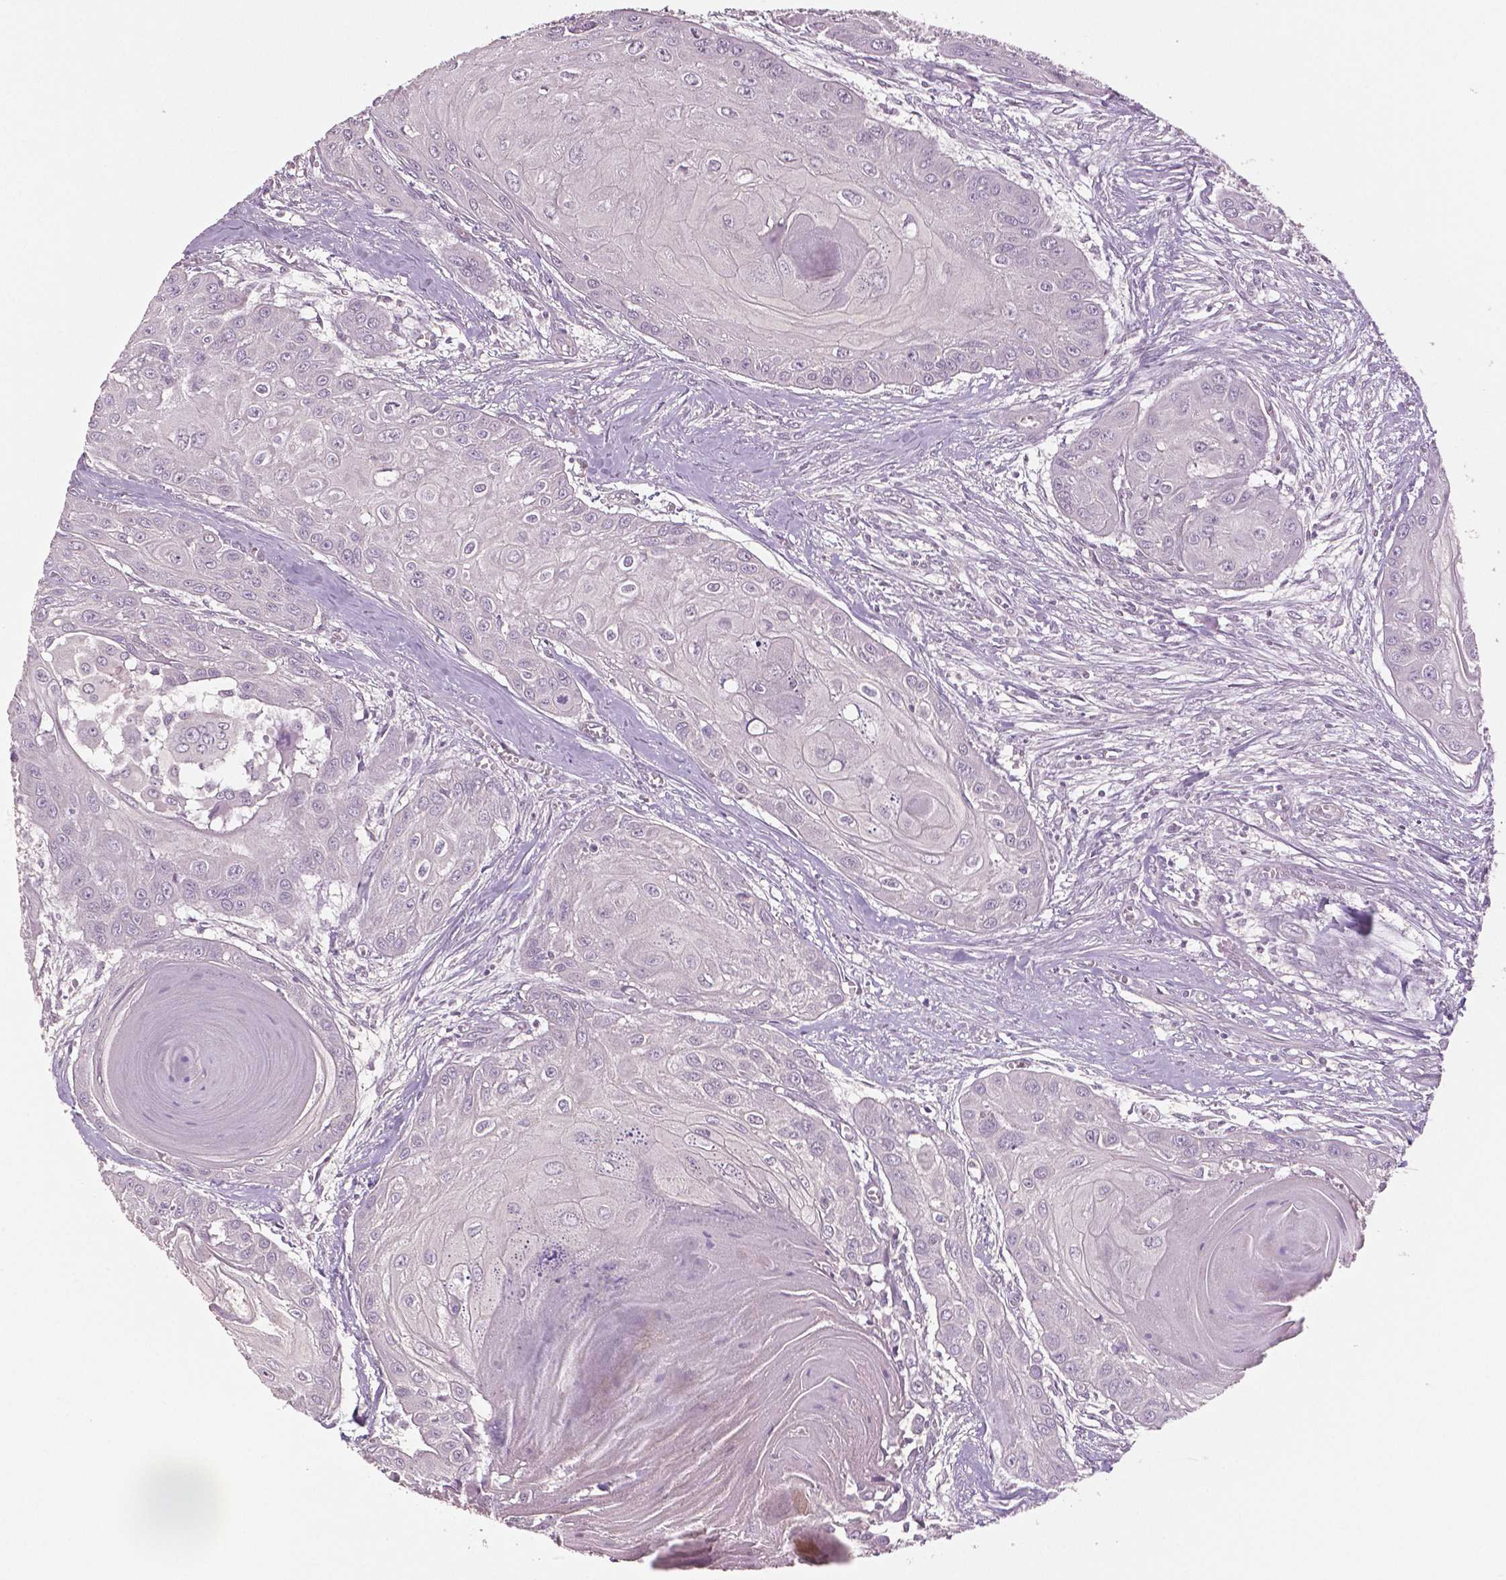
{"staining": {"intensity": "negative", "quantity": "none", "location": "none"}, "tissue": "head and neck cancer", "cell_type": "Tumor cells", "image_type": "cancer", "snomed": [{"axis": "morphology", "description": "Squamous cell carcinoma, NOS"}, {"axis": "topography", "description": "Oral tissue"}, {"axis": "topography", "description": "Head-Neck"}], "caption": "Immunohistochemistry (IHC) image of human head and neck squamous cell carcinoma stained for a protein (brown), which exhibits no expression in tumor cells.", "gene": "MKI67", "patient": {"sex": "male", "age": 71}}